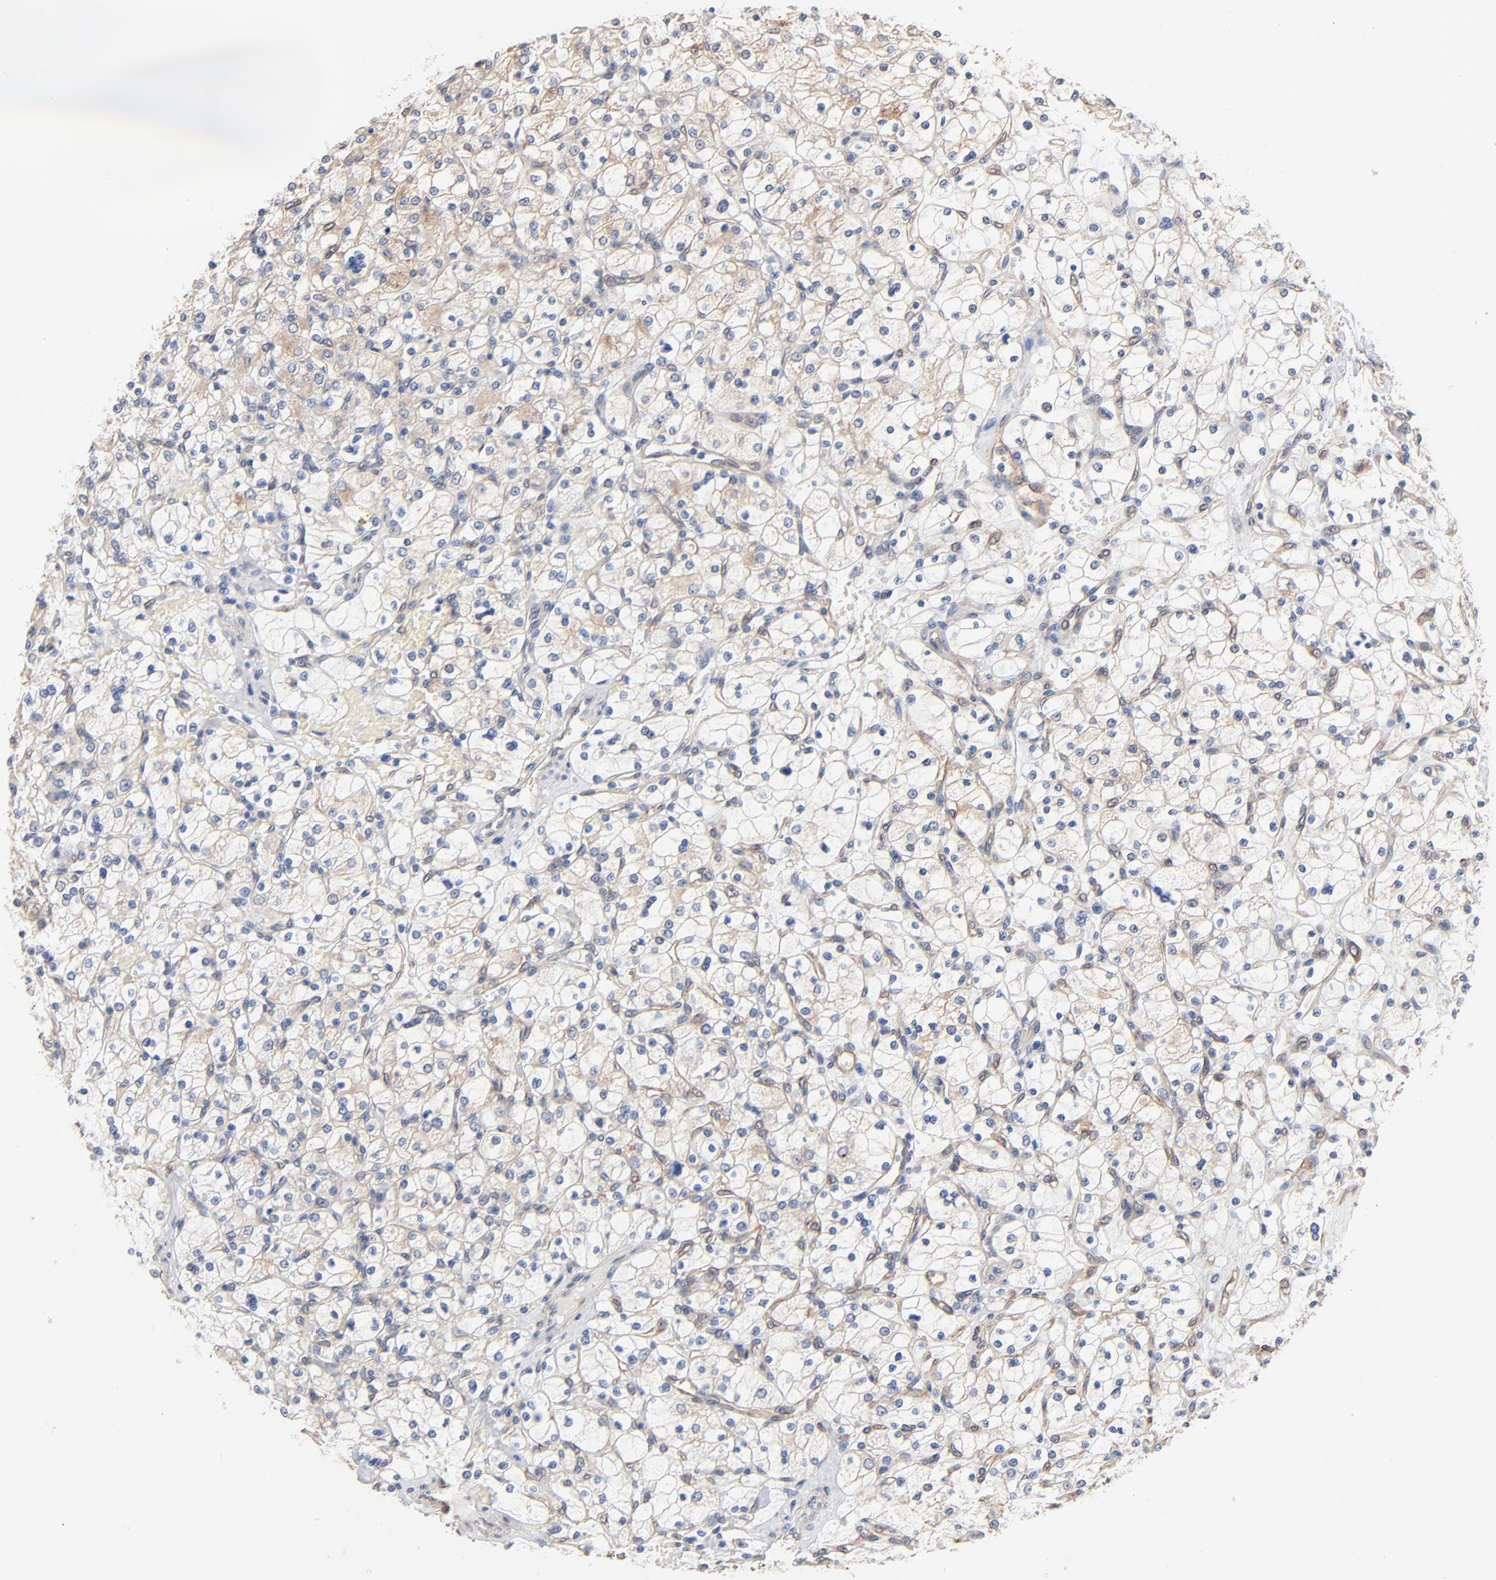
{"staining": {"intensity": "negative", "quantity": "none", "location": "none"}, "tissue": "renal cancer", "cell_type": "Tumor cells", "image_type": "cancer", "snomed": [{"axis": "morphology", "description": "Adenocarcinoma, NOS"}, {"axis": "topography", "description": "Kidney"}], "caption": "IHC histopathology image of renal cancer (adenocarcinoma) stained for a protein (brown), which reveals no expression in tumor cells.", "gene": "ABCD4", "patient": {"sex": "female", "age": 83}}